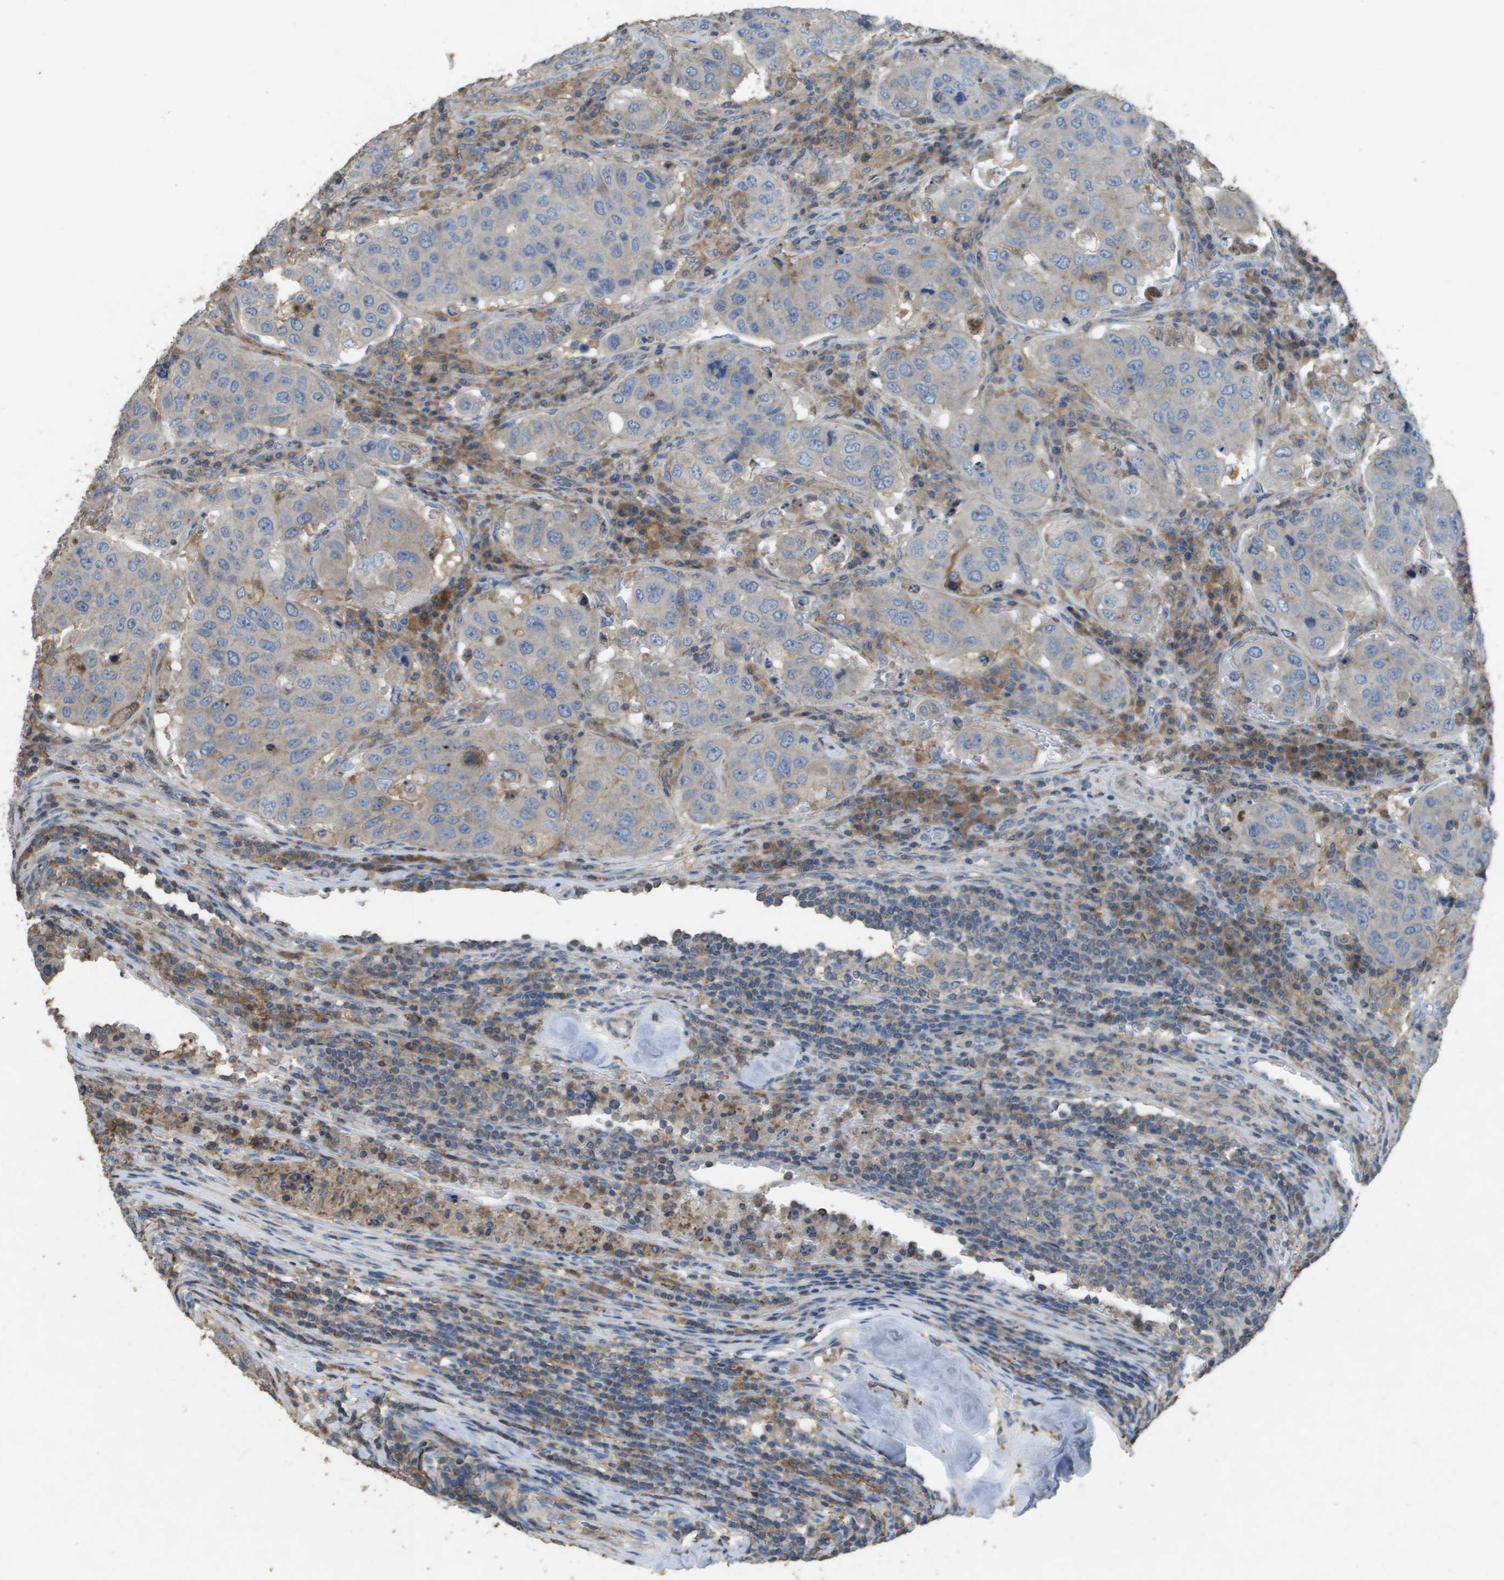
{"staining": {"intensity": "negative", "quantity": "none", "location": "none"}, "tissue": "urothelial cancer", "cell_type": "Tumor cells", "image_type": "cancer", "snomed": [{"axis": "morphology", "description": "Urothelial carcinoma, High grade"}, {"axis": "topography", "description": "Lymph node"}, {"axis": "topography", "description": "Urinary bladder"}], "caption": "Micrograph shows no significant protein positivity in tumor cells of urothelial cancer.", "gene": "CLCA4", "patient": {"sex": "male", "age": 51}}